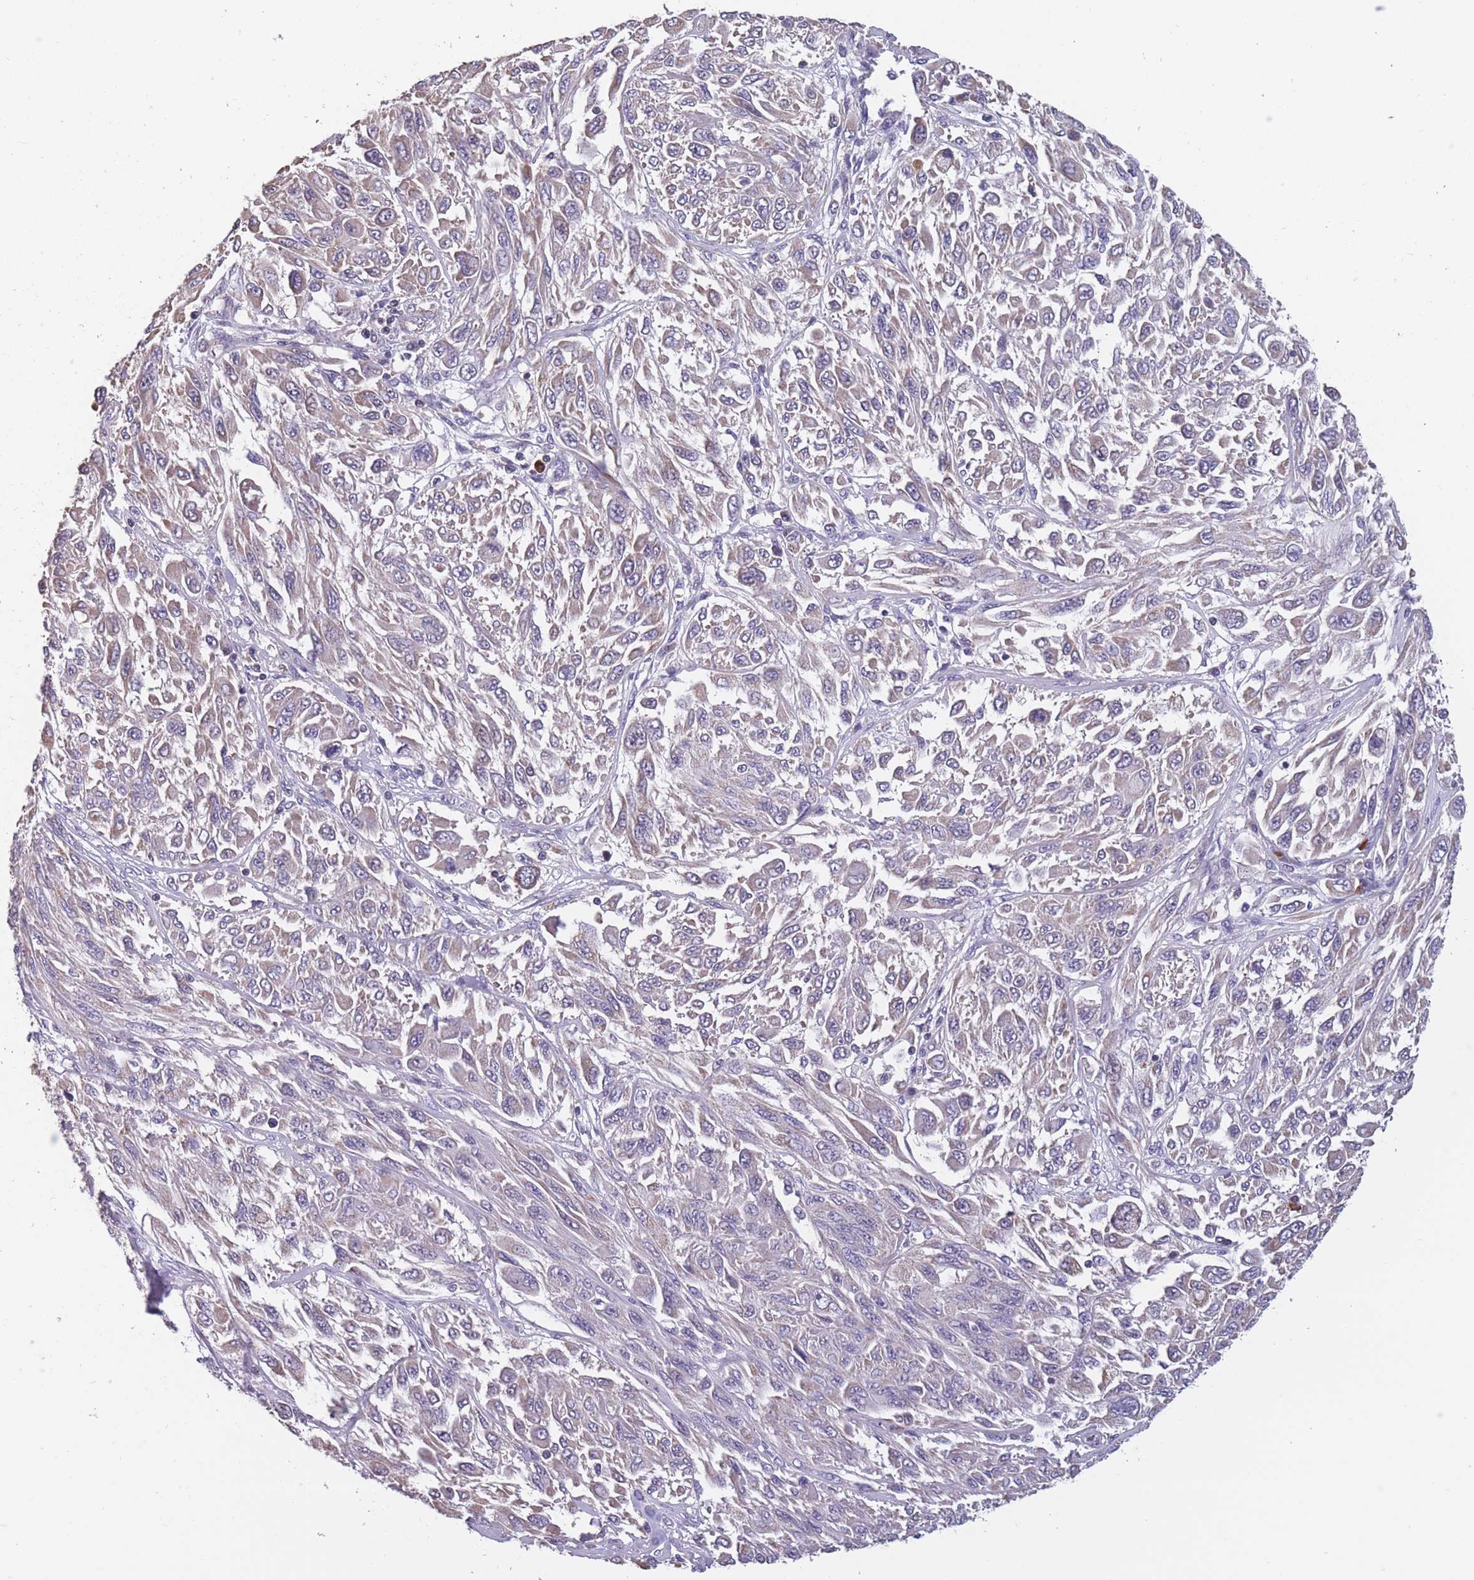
{"staining": {"intensity": "weak", "quantity": "25%-75%", "location": "cytoplasmic/membranous"}, "tissue": "melanoma", "cell_type": "Tumor cells", "image_type": "cancer", "snomed": [{"axis": "morphology", "description": "Malignant melanoma, NOS"}, {"axis": "topography", "description": "Skin"}], "caption": "A brown stain labels weak cytoplasmic/membranous positivity of a protein in human malignant melanoma tumor cells.", "gene": "TOMM40L", "patient": {"sex": "female", "age": 91}}